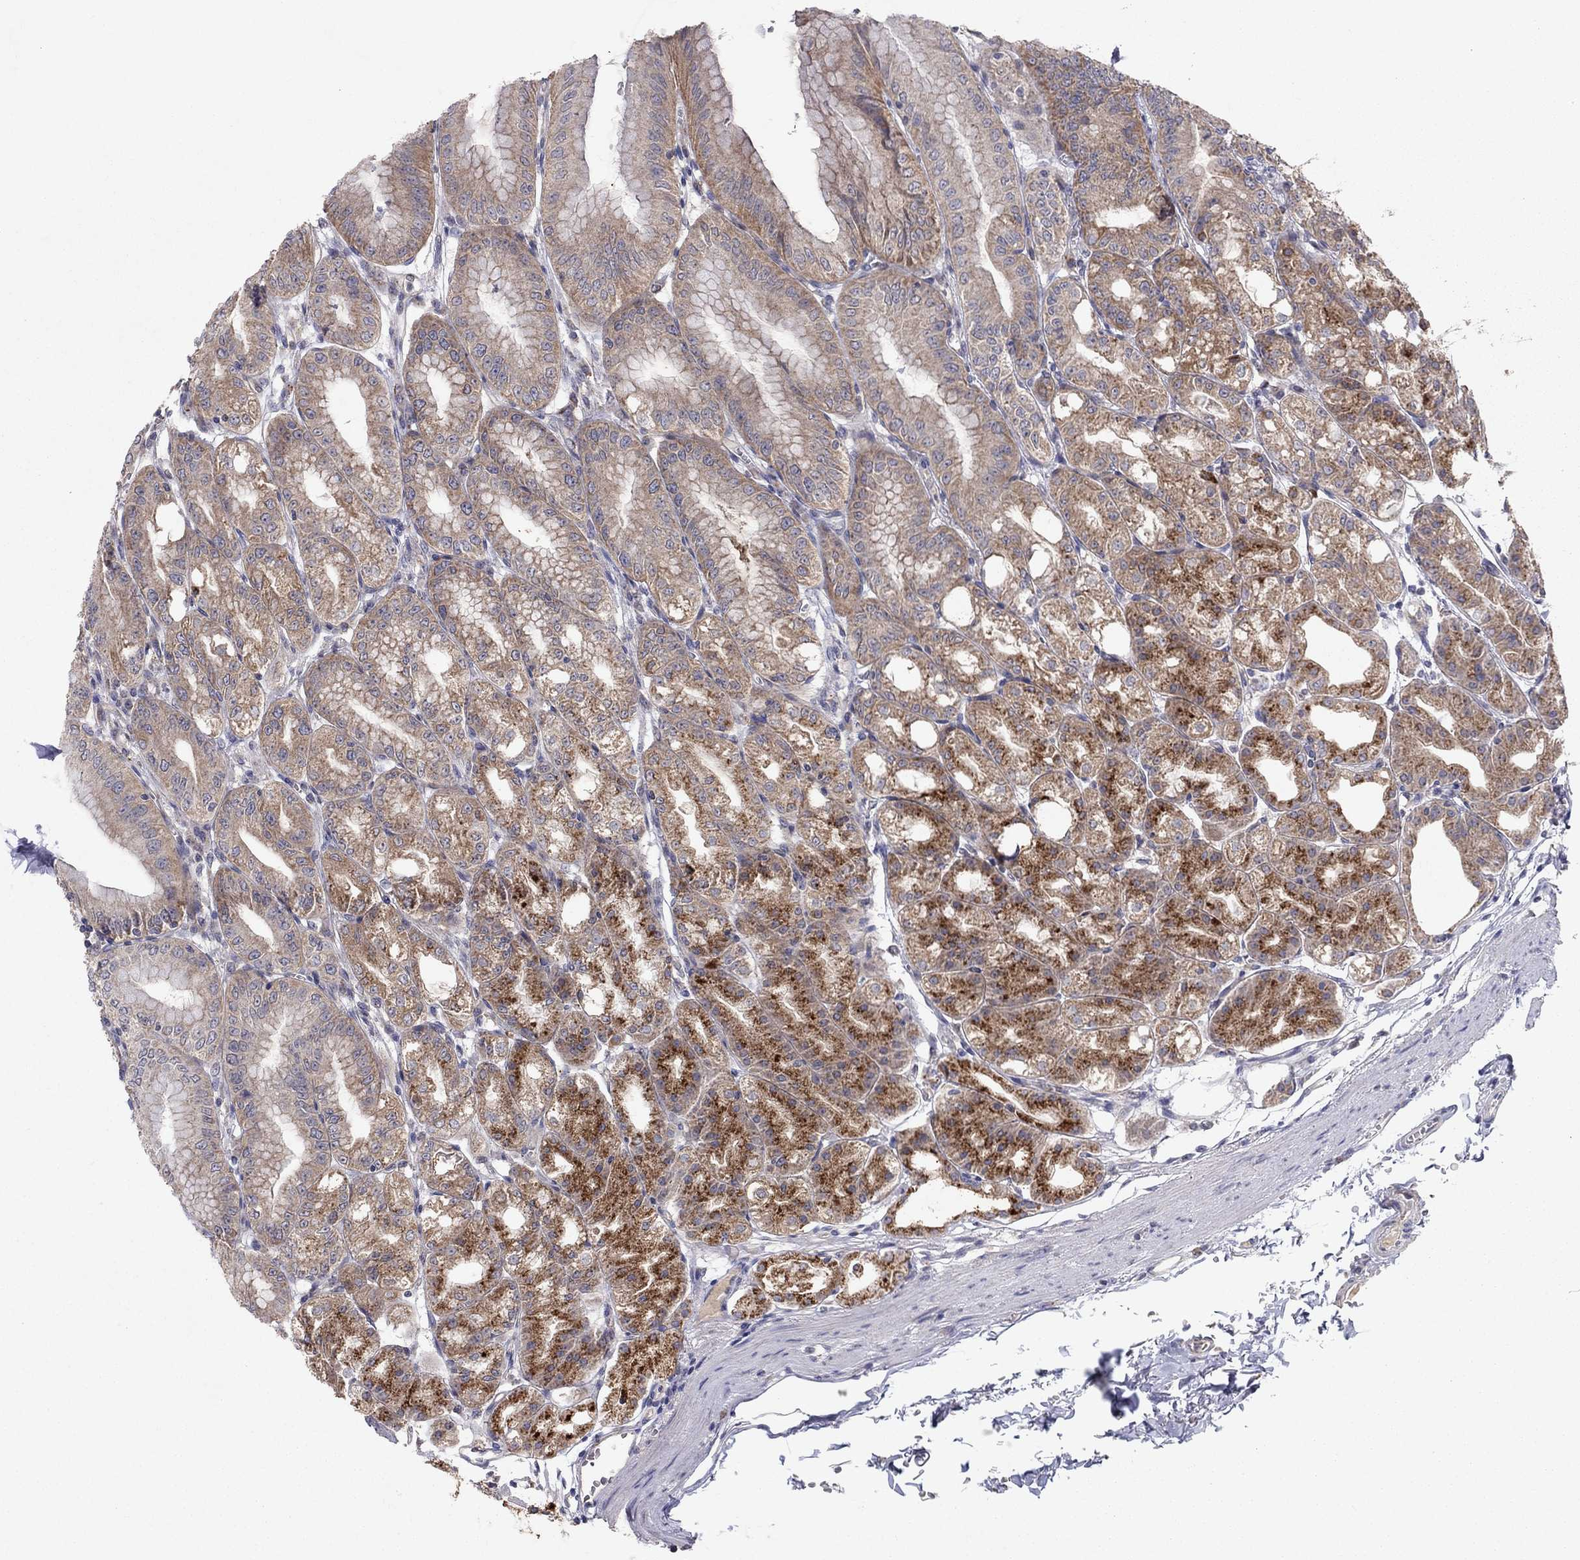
{"staining": {"intensity": "strong", "quantity": ">75%", "location": "cytoplasmic/membranous"}, "tissue": "stomach", "cell_type": "Glandular cells", "image_type": "normal", "snomed": [{"axis": "morphology", "description": "Normal tissue, NOS"}, {"axis": "topography", "description": "Stomach"}], "caption": "Immunohistochemistry (IHC) micrograph of unremarkable human stomach stained for a protein (brown), which shows high levels of strong cytoplasmic/membranous expression in about >75% of glandular cells.", "gene": "CRACDL", "patient": {"sex": "male", "age": 71}}